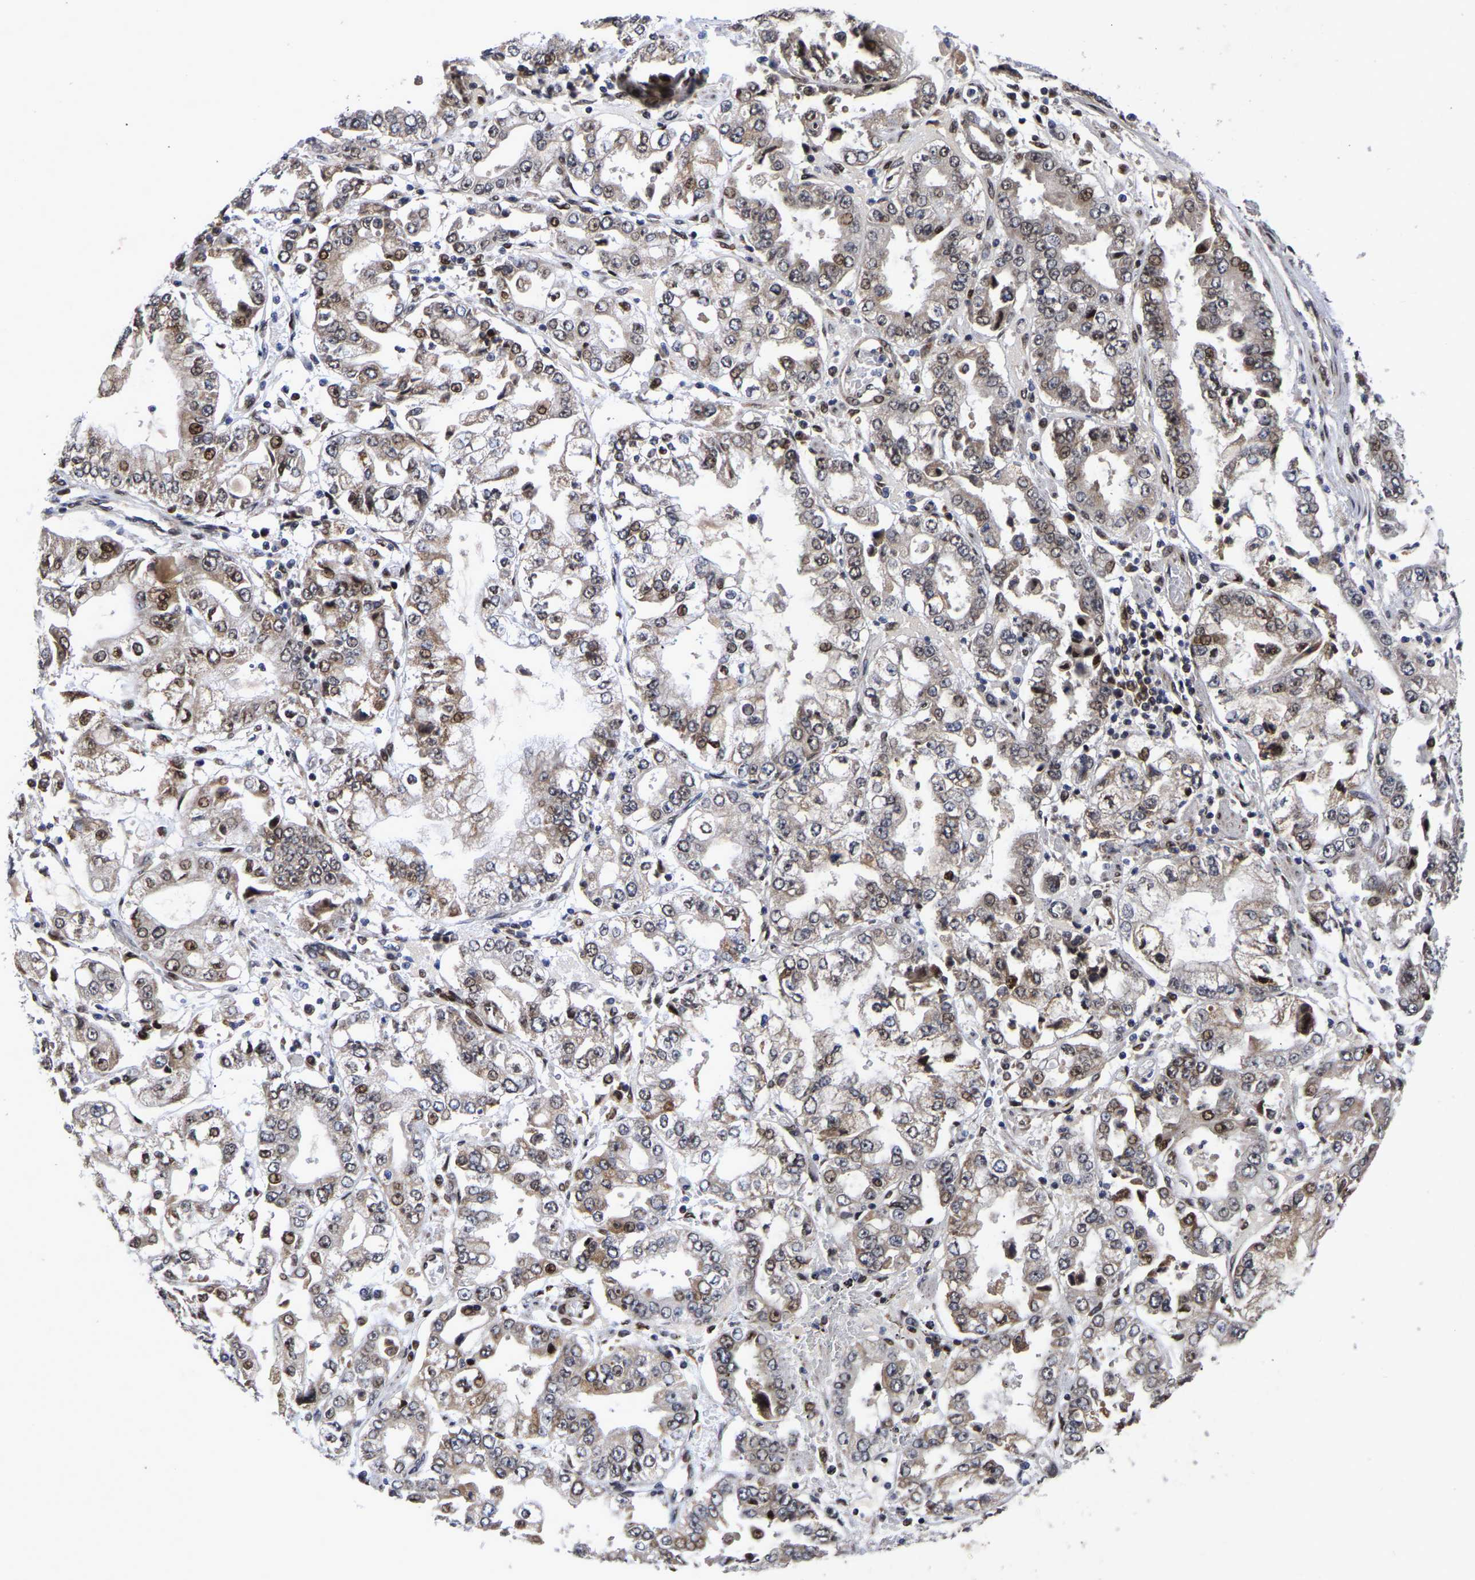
{"staining": {"intensity": "moderate", "quantity": ">75%", "location": "cytoplasmic/membranous,nuclear"}, "tissue": "stomach cancer", "cell_type": "Tumor cells", "image_type": "cancer", "snomed": [{"axis": "morphology", "description": "Adenocarcinoma, NOS"}, {"axis": "topography", "description": "Stomach"}], "caption": "Immunohistochemical staining of stomach cancer shows medium levels of moderate cytoplasmic/membranous and nuclear protein staining in about >75% of tumor cells. The staining was performed using DAB (3,3'-diaminobenzidine), with brown indicating positive protein expression. Nuclei are stained blue with hematoxylin.", "gene": "JUNB", "patient": {"sex": "male", "age": 76}}